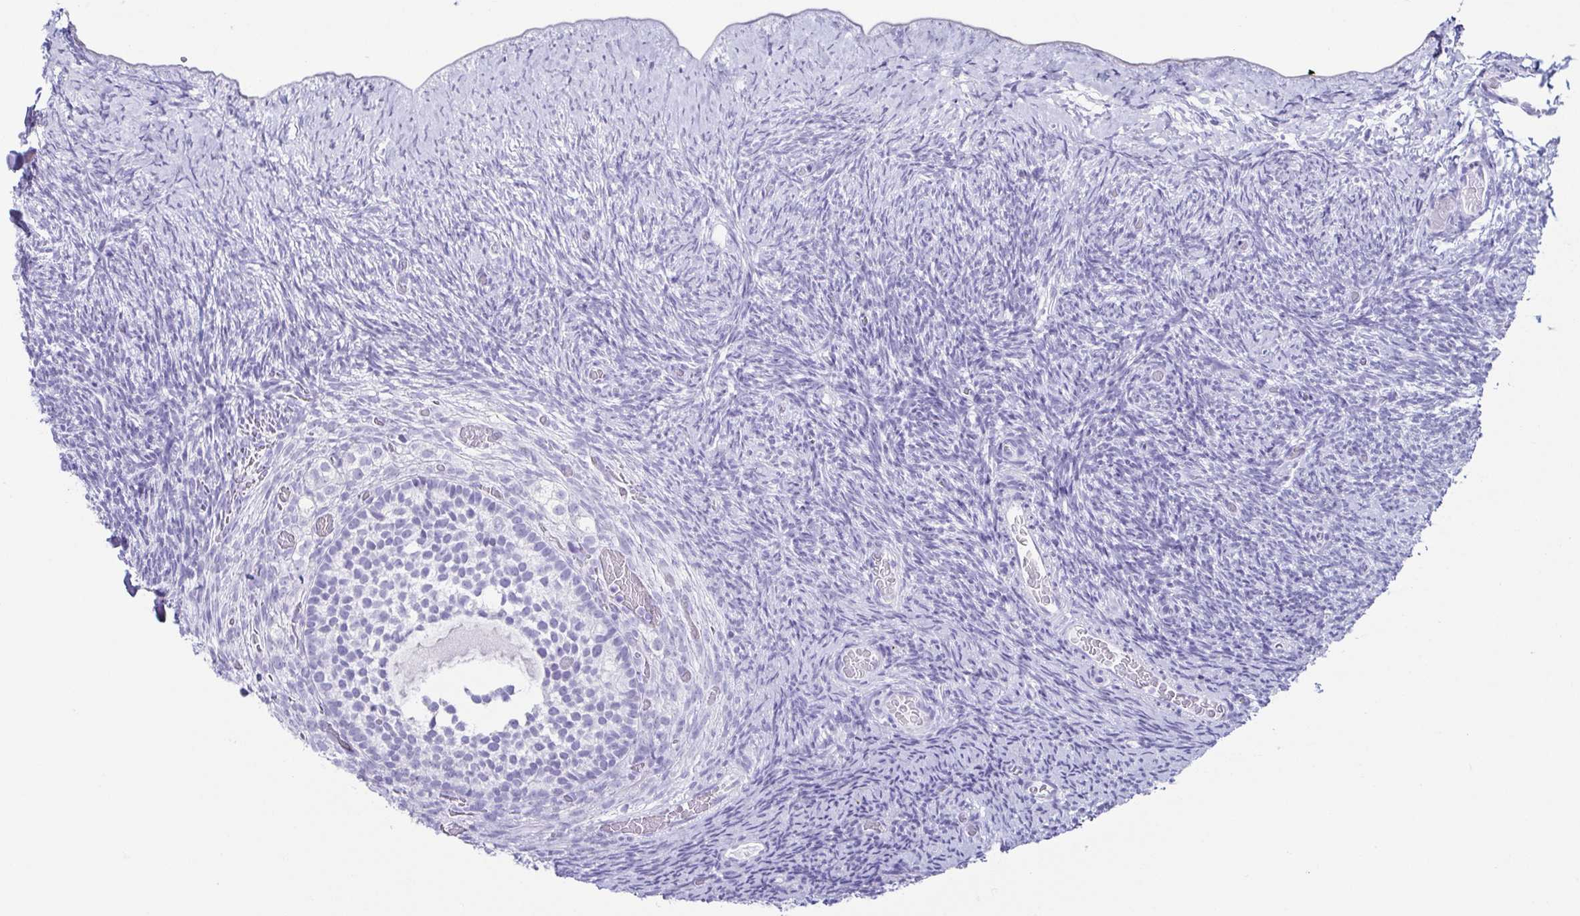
{"staining": {"intensity": "negative", "quantity": "none", "location": "none"}, "tissue": "ovary", "cell_type": "Follicle cells", "image_type": "normal", "snomed": [{"axis": "morphology", "description": "Normal tissue, NOS"}, {"axis": "topography", "description": "Ovary"}], "caption": "Immunohistochemistry (IHC) image of normal ovary stained for a protein (brown), which exhibits no expression in follicle cells. Brightfield microscopy of immunohistochemistry (IHC) stained with DAB (brown) and hematoxylin (blue), captured at high magnification.", "gene": "CD164L2", "patient": {"sex": "female", "age": 39}}